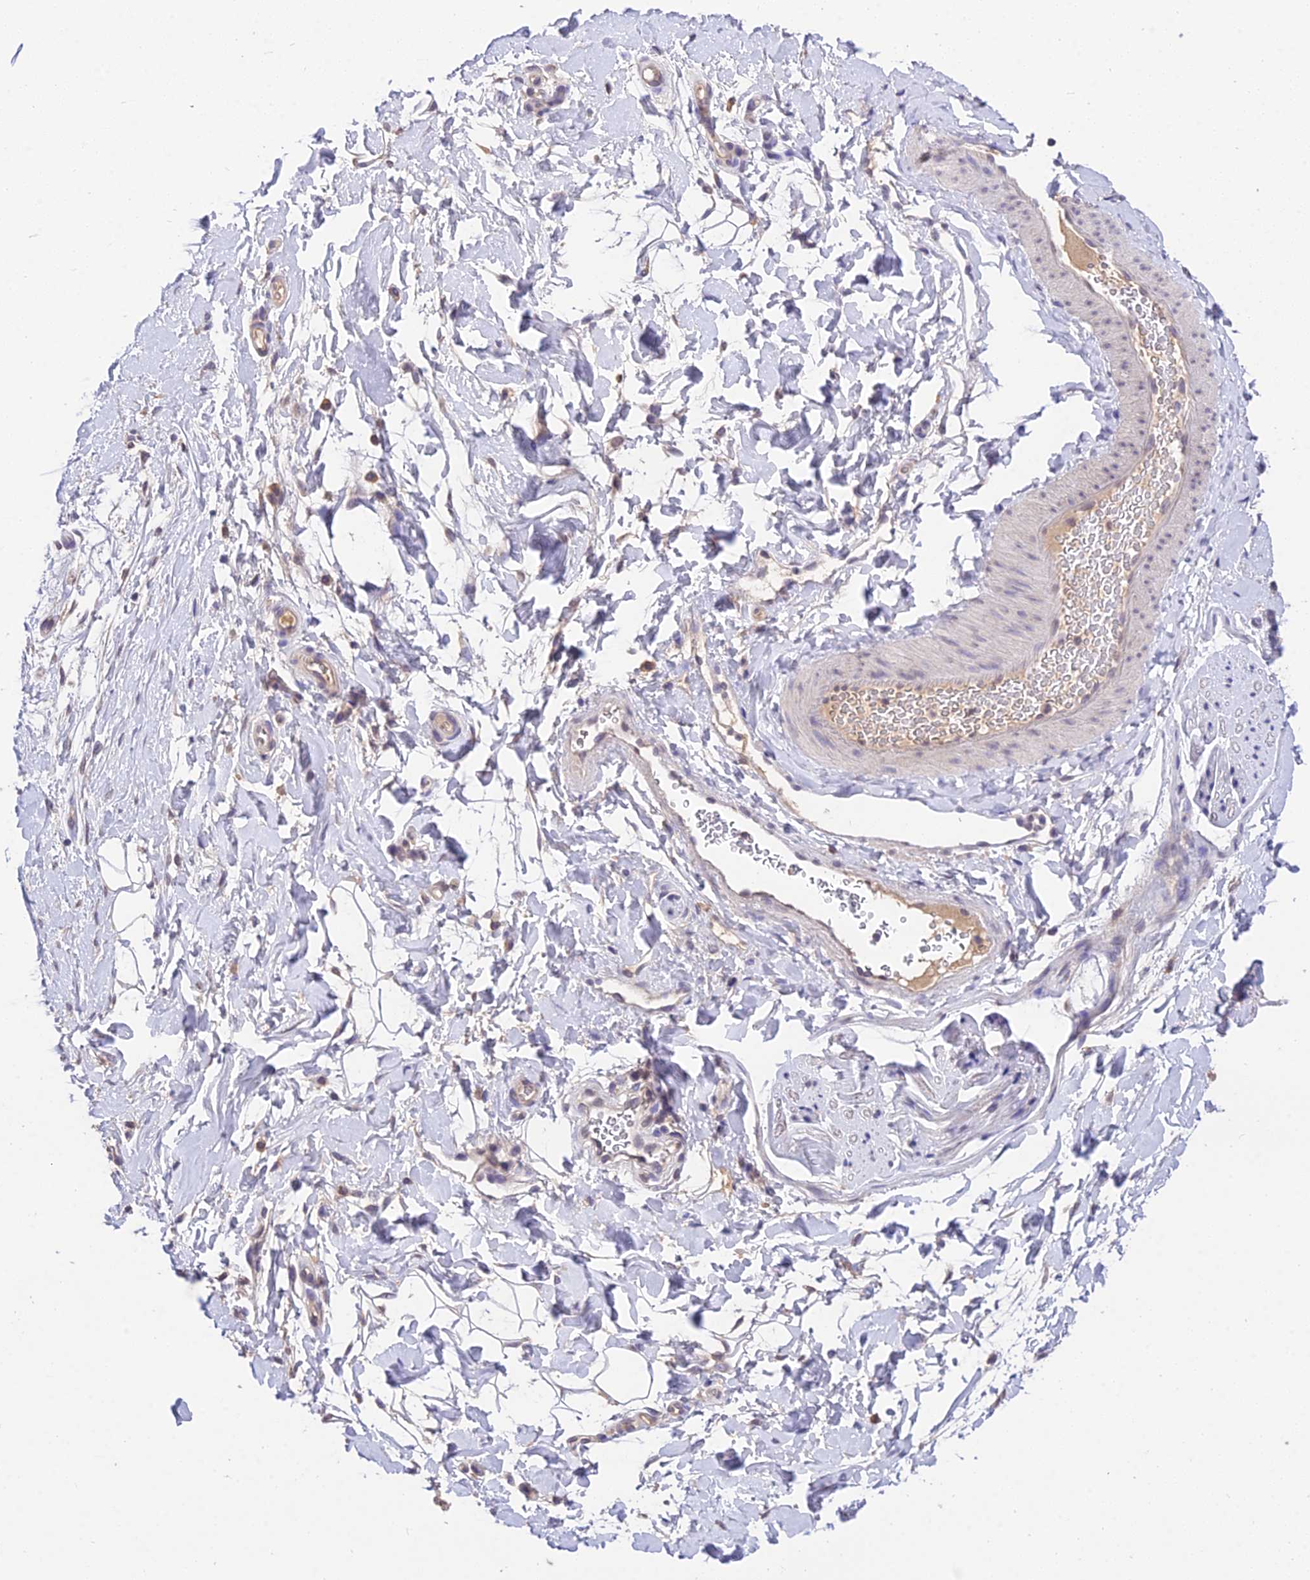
{"staining": {"intensity": "negative", "quantity": "none", "location": "none"}, "tissue": "adipose tissue", "cell_type": "Adipocytes", "image_type": "normal", "snomed": [{"axis": "morphology", "description": "Normal tissue, NOS"}, {"axis": "topography", "description": "Breast"}], "caption": "IHC image of benign adipose tissue: adipose tissue stained with DAB demonstrates no significant protein staining in adipocytes. (DAB IHC visualized using brightfield microscopy, high magnification).", "gene": "PGK1", "patient": {"sex": "female", "age": 26}}